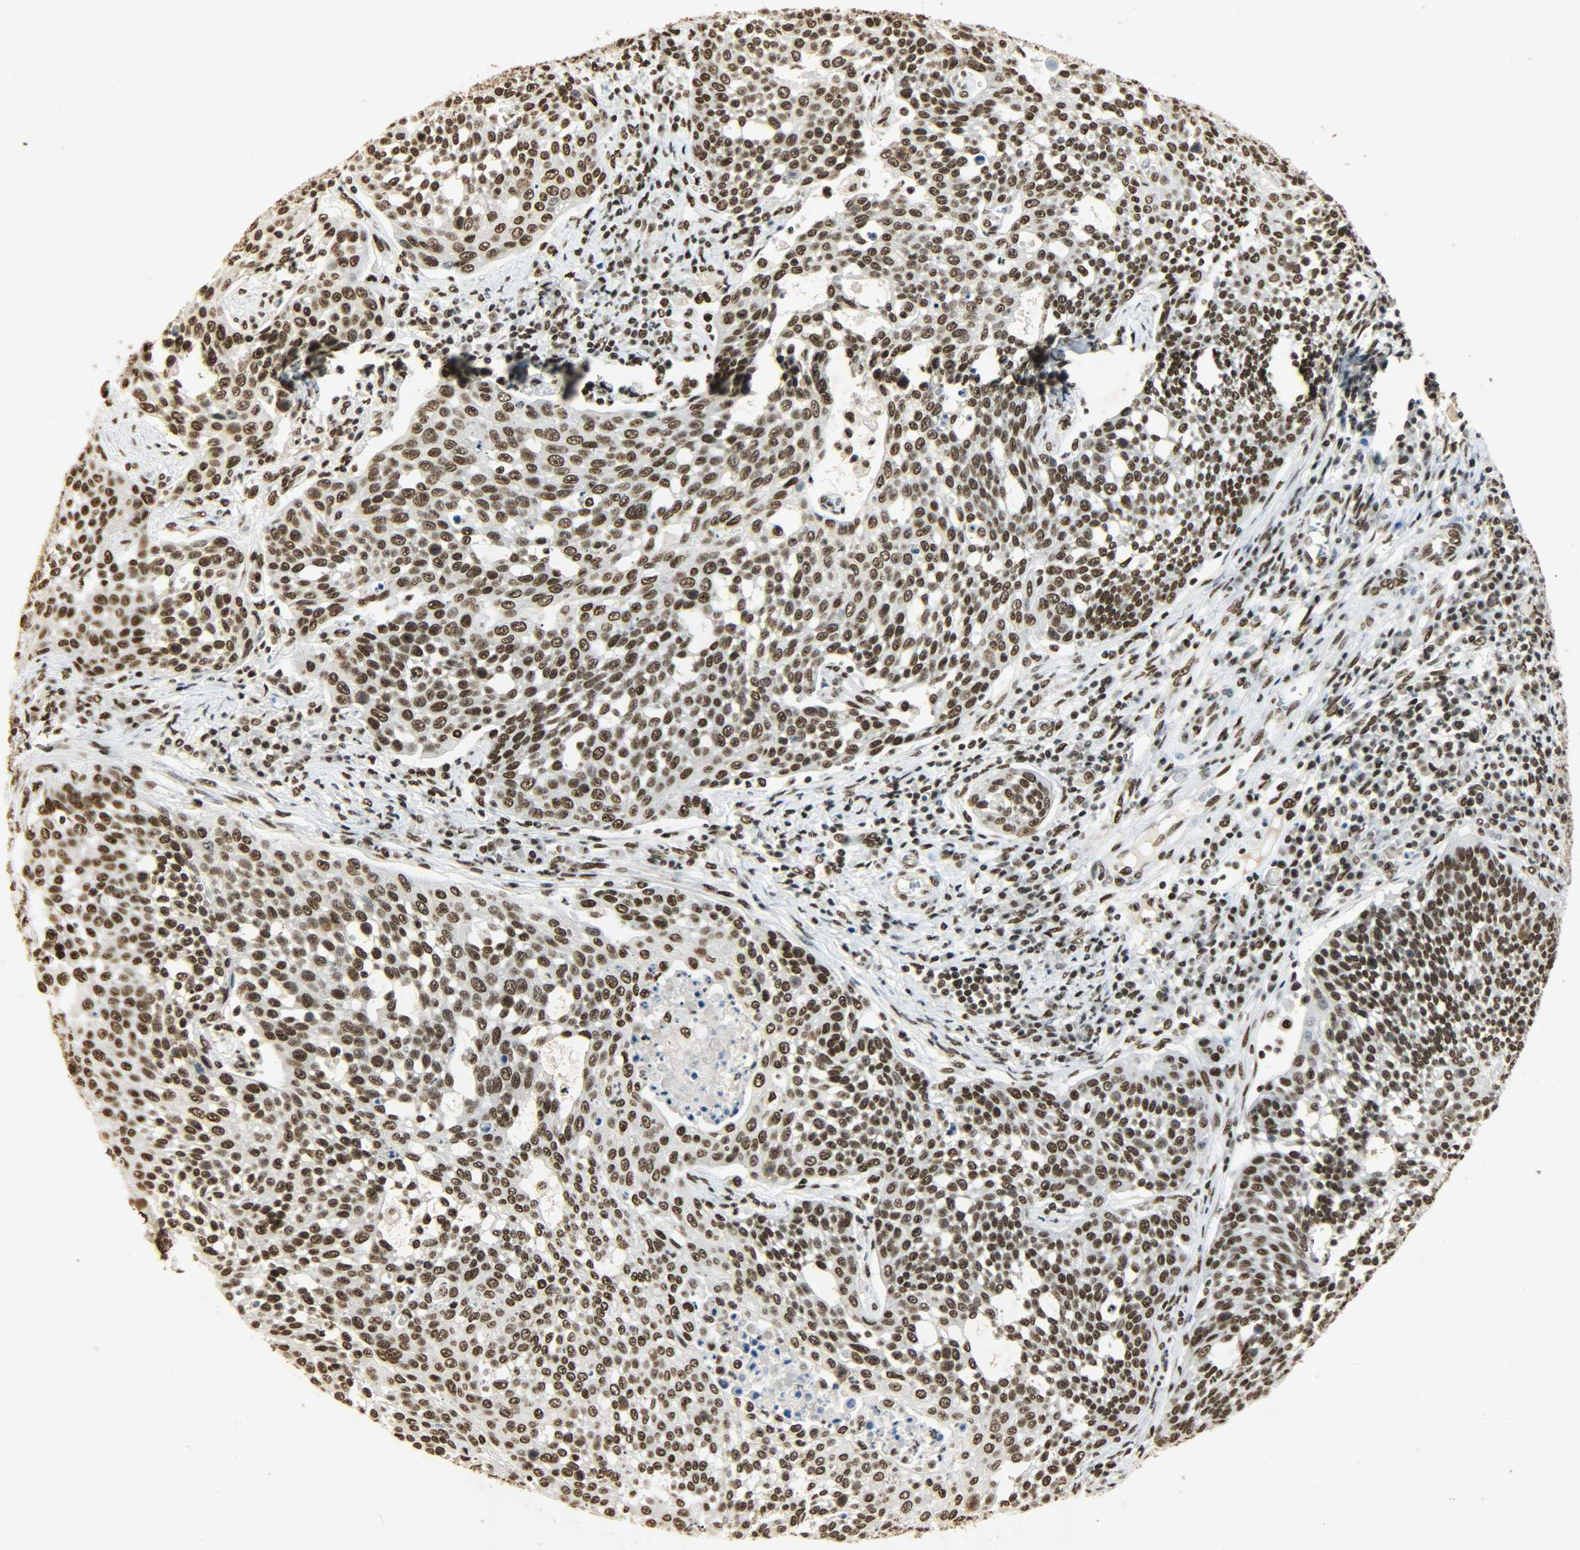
{"staining": {"intensity": "strong", "quantity": ">75%", "location": "nuclear"}, "tissue": "cervical cancer", "cell_type": "Tumor cells", "image_type": "cancer", "snomed": [{"axis": "morphology", "description": "Squamous cell carcinoma, NOS"}, {"axis": "topography", "description": "Cervix"}], "caption": "This is an image of IHC staining of squamous cell carcinoma (cervical), which shows strong expression in the nuclear of tumor cells.", "gene": "KHDRBS1", "patient": {"sex": "female", "age": 34}}